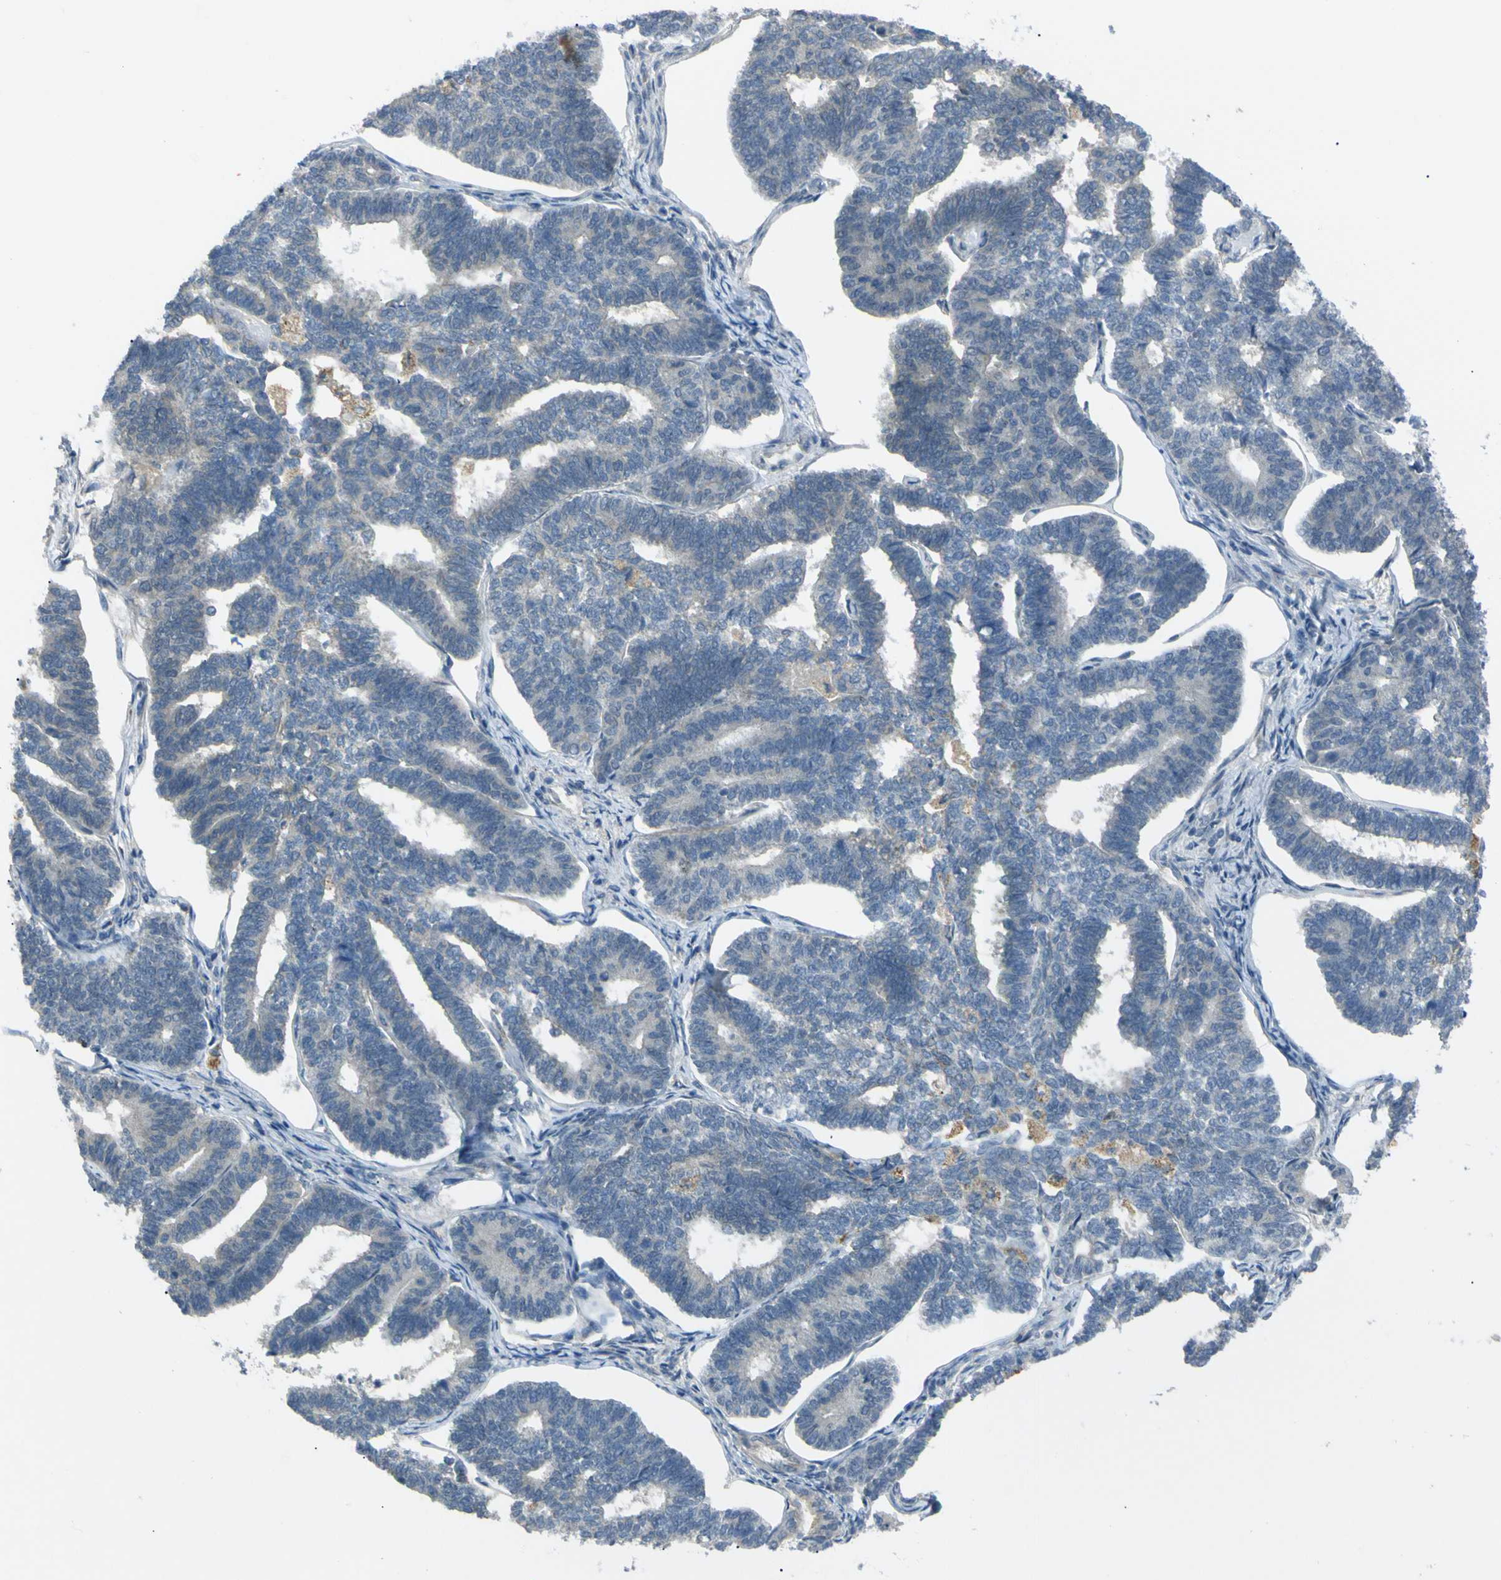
{"staining": {"intensity": "negative", "quantity": "none", "location": "none"}, "tissue": "endometrial cancer", "cell_type": "Tumor cells", "image_type": "cancer", "snomed": [{"axis": "morphology", "description": "Adenocarcinoma, NOS"}, {"axis": "topography", "description": "Endometrium"}], "caption": "The histopathology image reveals no staining of tumor cells in endometrial adenocarcinoma. The staining is performed using DAB brown chromogen with nuclei counter-stained in using hematoxylin.", "gene": "C6orf89", "patient": {"sex": "female", "age": 70}}